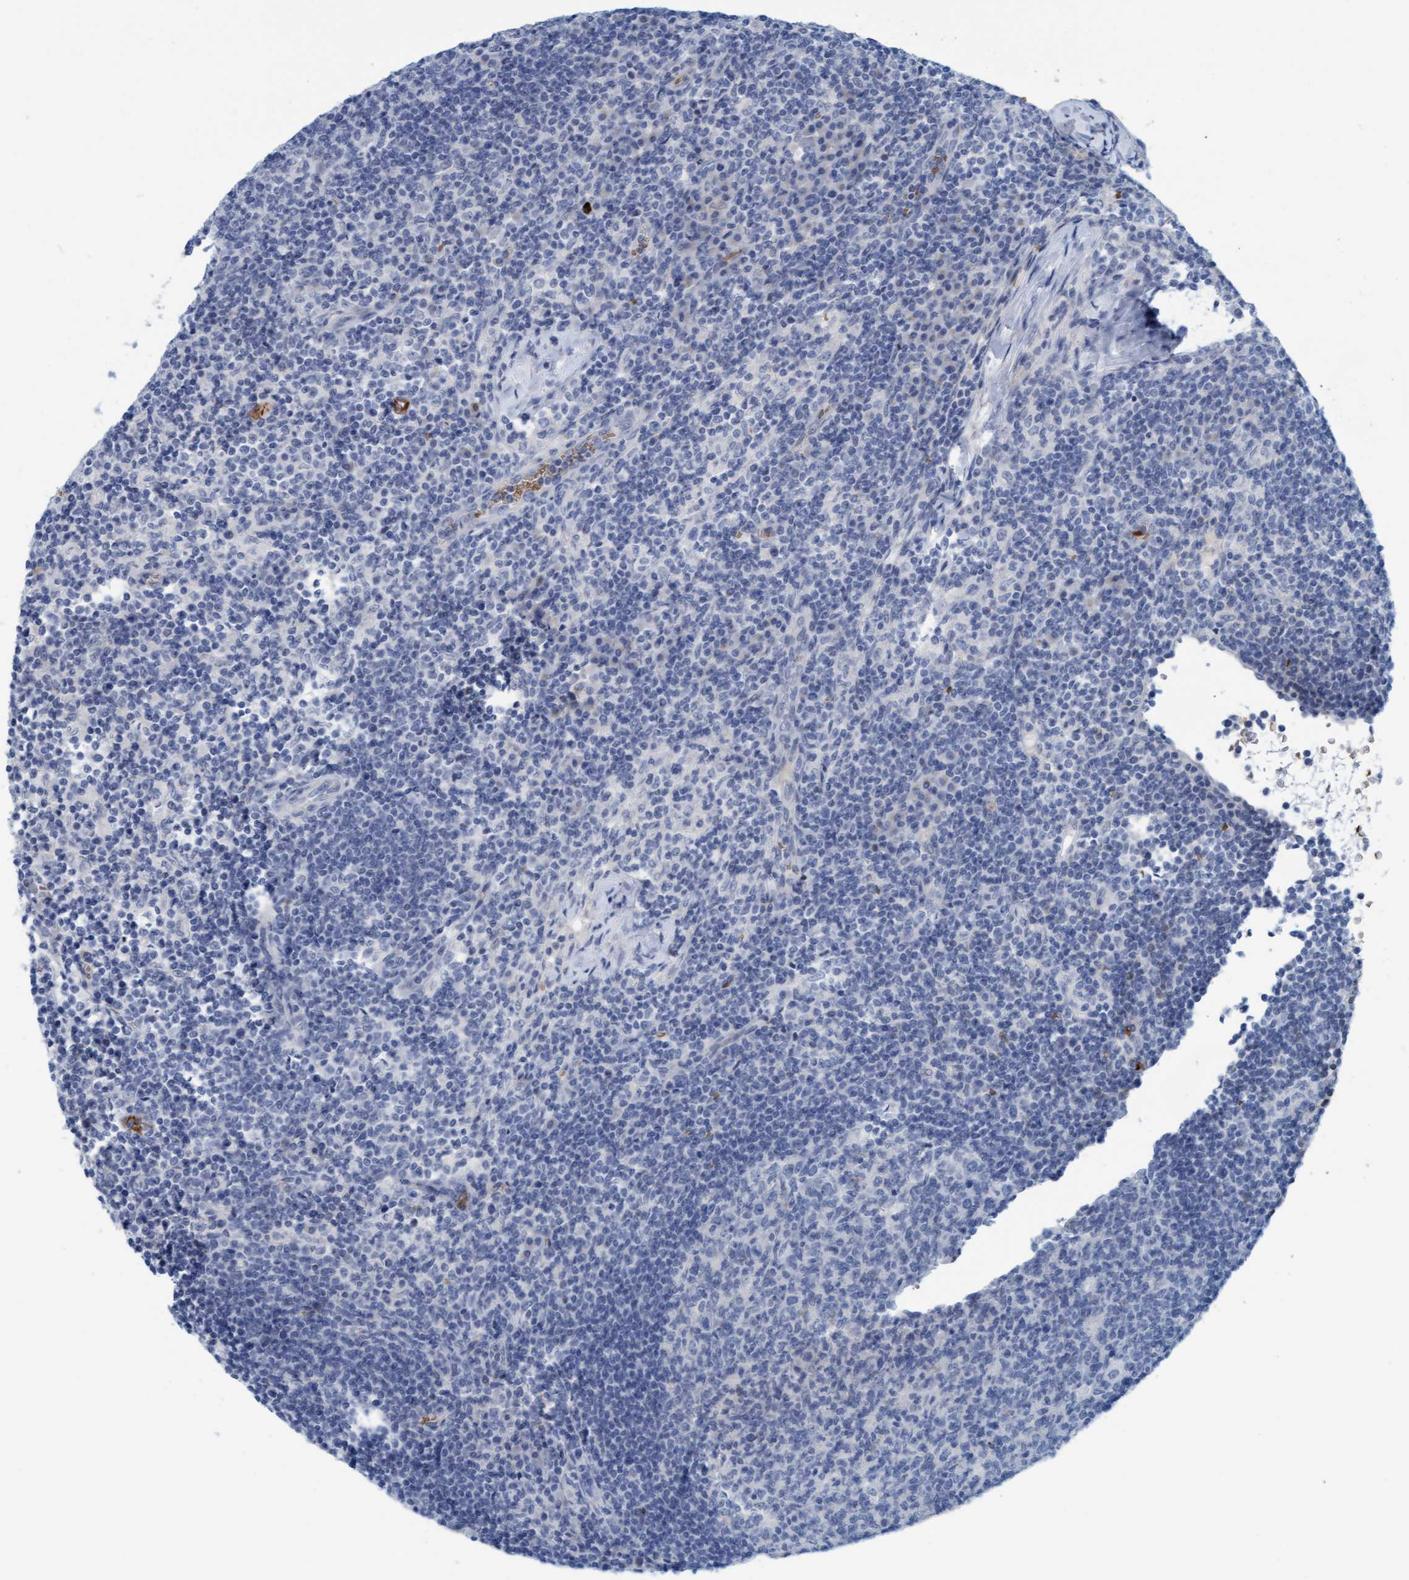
{"staining": {"intensity": "negative", "quantity": "none", "location": "none"}, "tissue": "lymph node", "cell_type": "Germinal center cells", "image_type": "normal", "snomed": [{"axis": "morphology", "description": "Normal tissue, NOS"}, {"axis": "morphology", "description": "Inflammation, NOS"}, {"axis": "topography", "description": "Lymph node"}], "caption": "Immunohistochemistry (IHC) photomicrograph of normal lymph node stained for a protein (brown), which exhibits no positivity in germinal center cells. (Brightfield microscopy of DAB (3,3'-diaminobenzidine) immunohistochemistry (IHC) at high magnification).", "gene": "P2RX5", "patient": {"sex": "male", "age": 55}}